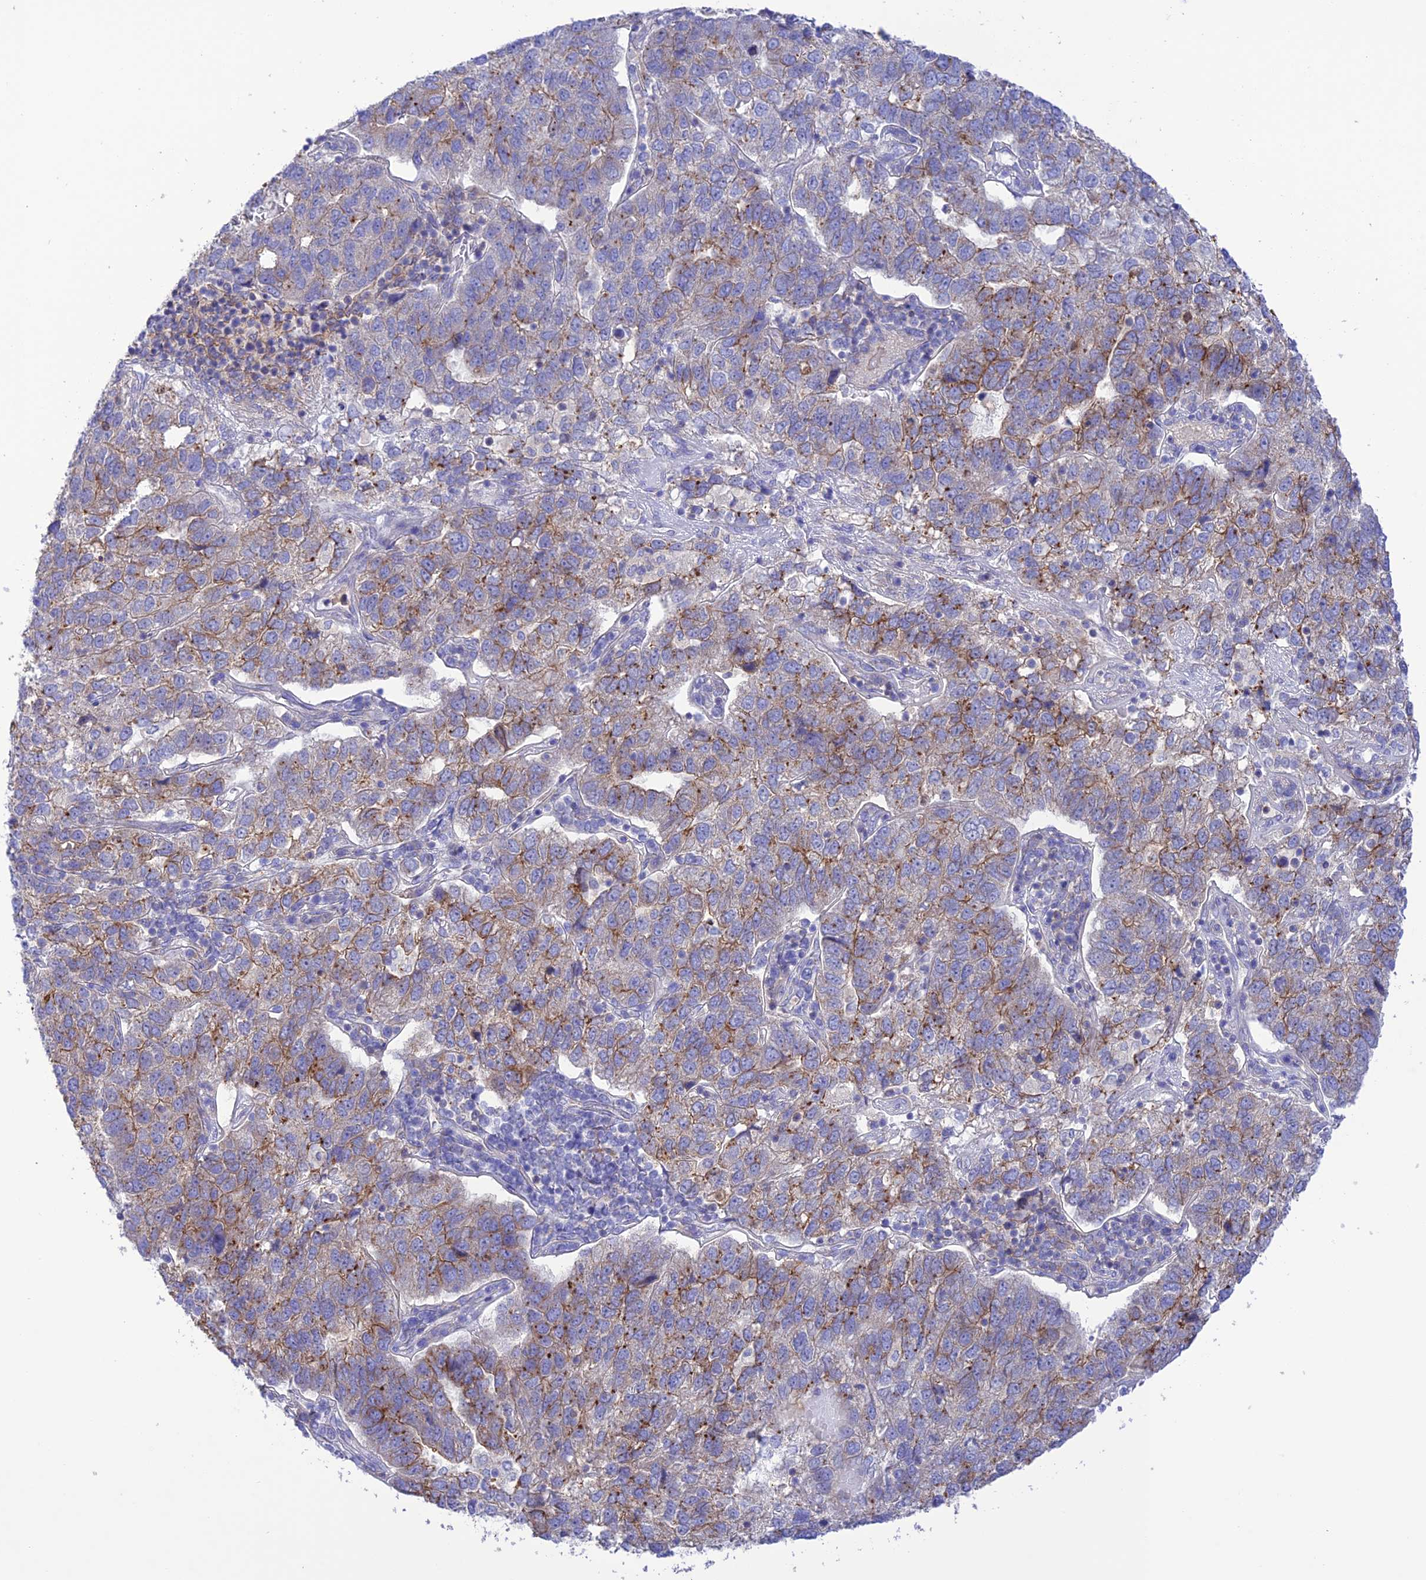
{"staining": {"intensity": "moderate", "quantity": "<25%", "location": "cytoplasmic/membranous"}, "tissue": "pancreatic cancer", "cell_type": "Tumor cells", "image_type": "cancer", "snomed": [{"axis": "morphology", "description": "Adenocarcinoma, NOS"}, {"axis": "topography", "description": "Pancreas"}], "caption": "Pancreatic cancer (adenocarcinoma) was stained to show a protein in brown. There is low levels of moderate cytoplasmic/membranous staining in approximately <25% of tumor cells.", "gene": "CHSY3", "patient": {"sex": "female", "age": 61}}